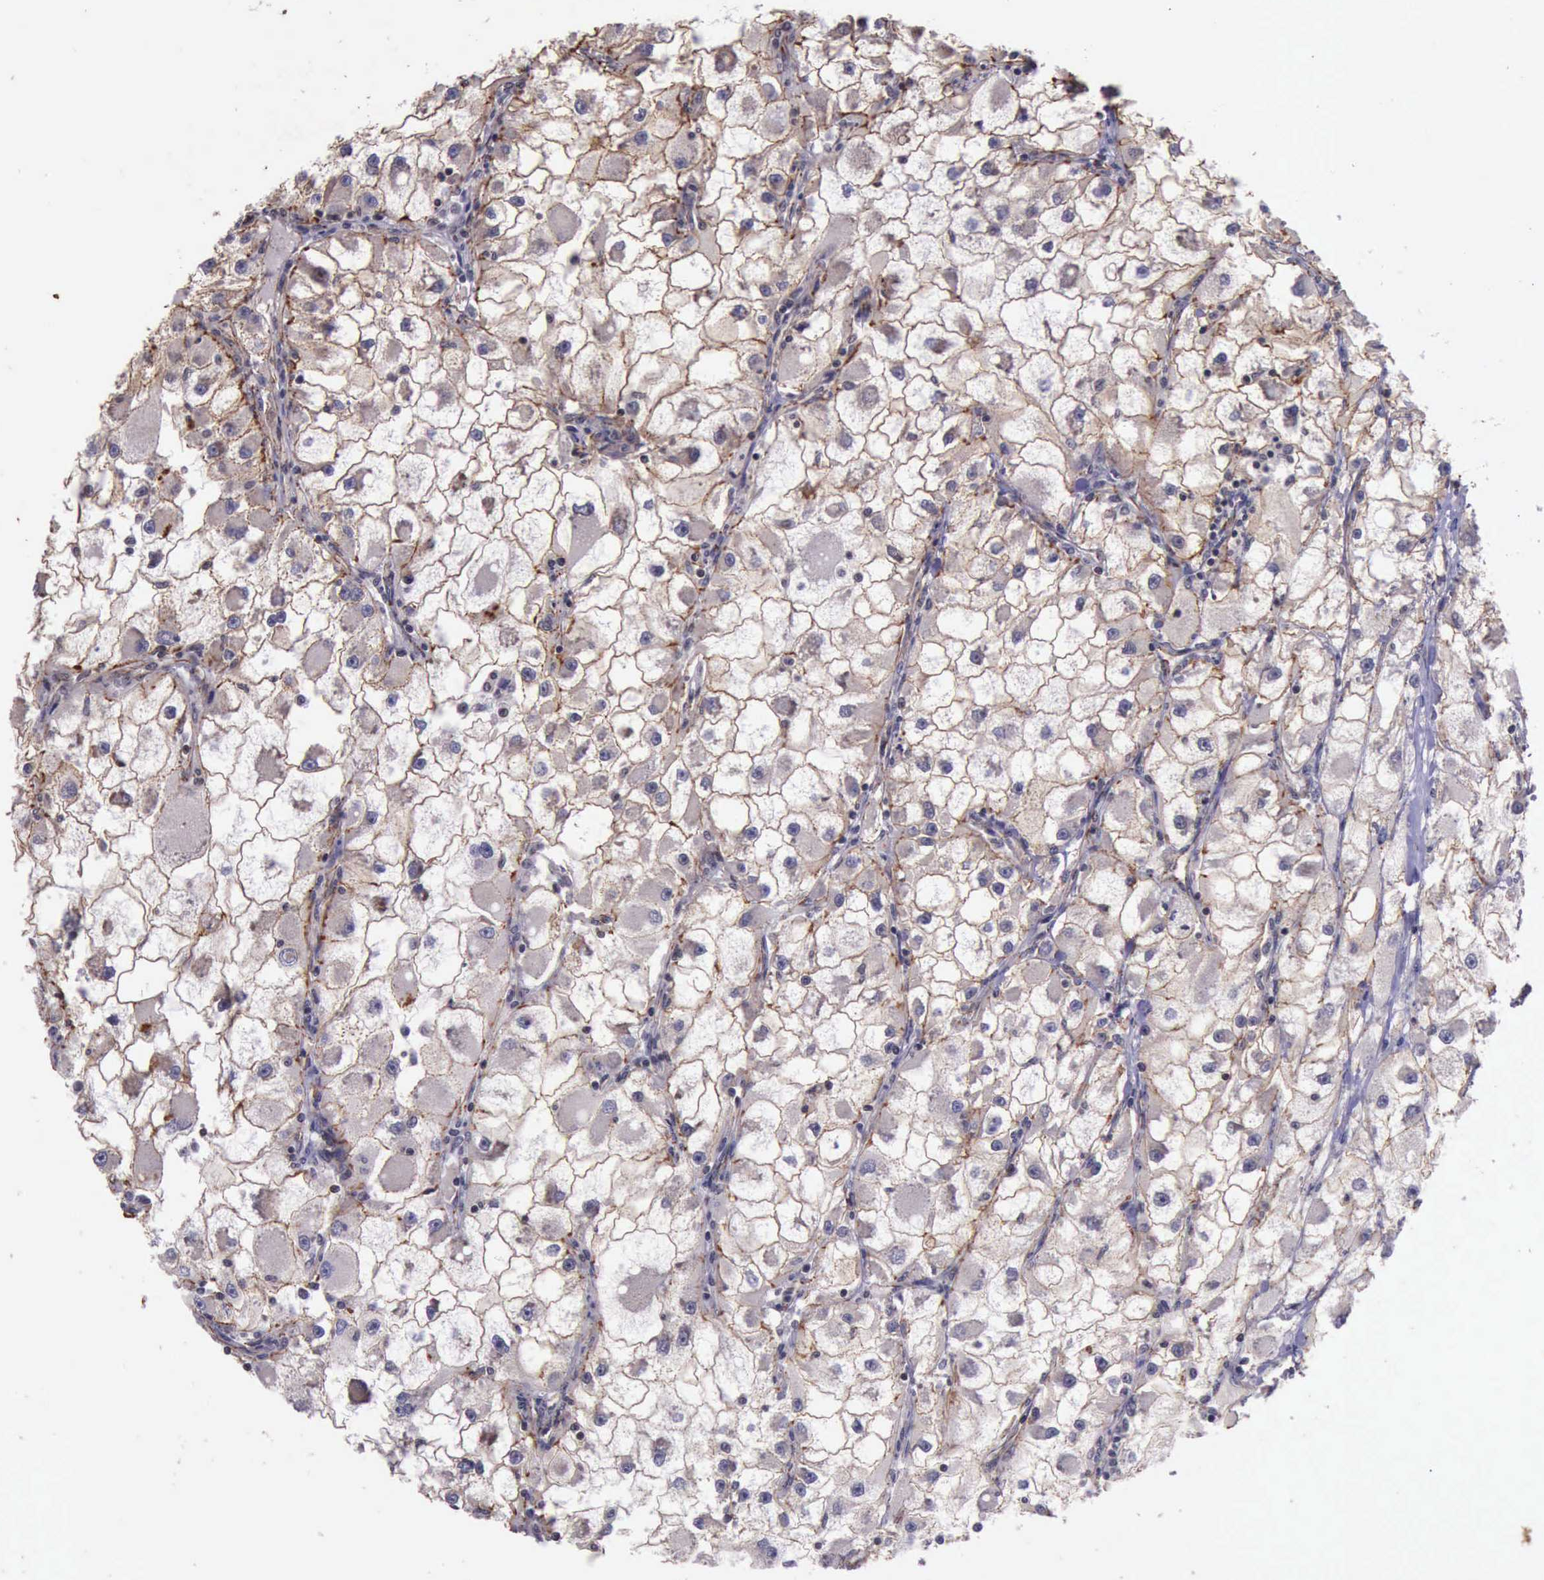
{"staining": {"intensity": "moderate", "quantity": ">75%", "location": "cytoplasmic/membranous"}, "tissue": "renal cancer", "cell_type": "Tumor cells", "image_type": "cancer", "snomed": [{"axis": "morphology", "description": "Adenocarcinoma, NOS"}, {"axis": "topography", "description": "Kidney"}], "caption": "Immunohistochemical staining of renal cancer exhibits moderate cytoplasmic/membranous protein positivity in about >75% of tumor cells.", "gene": "CTNNB1", "patient": {"sex": "female", "age": 73}}